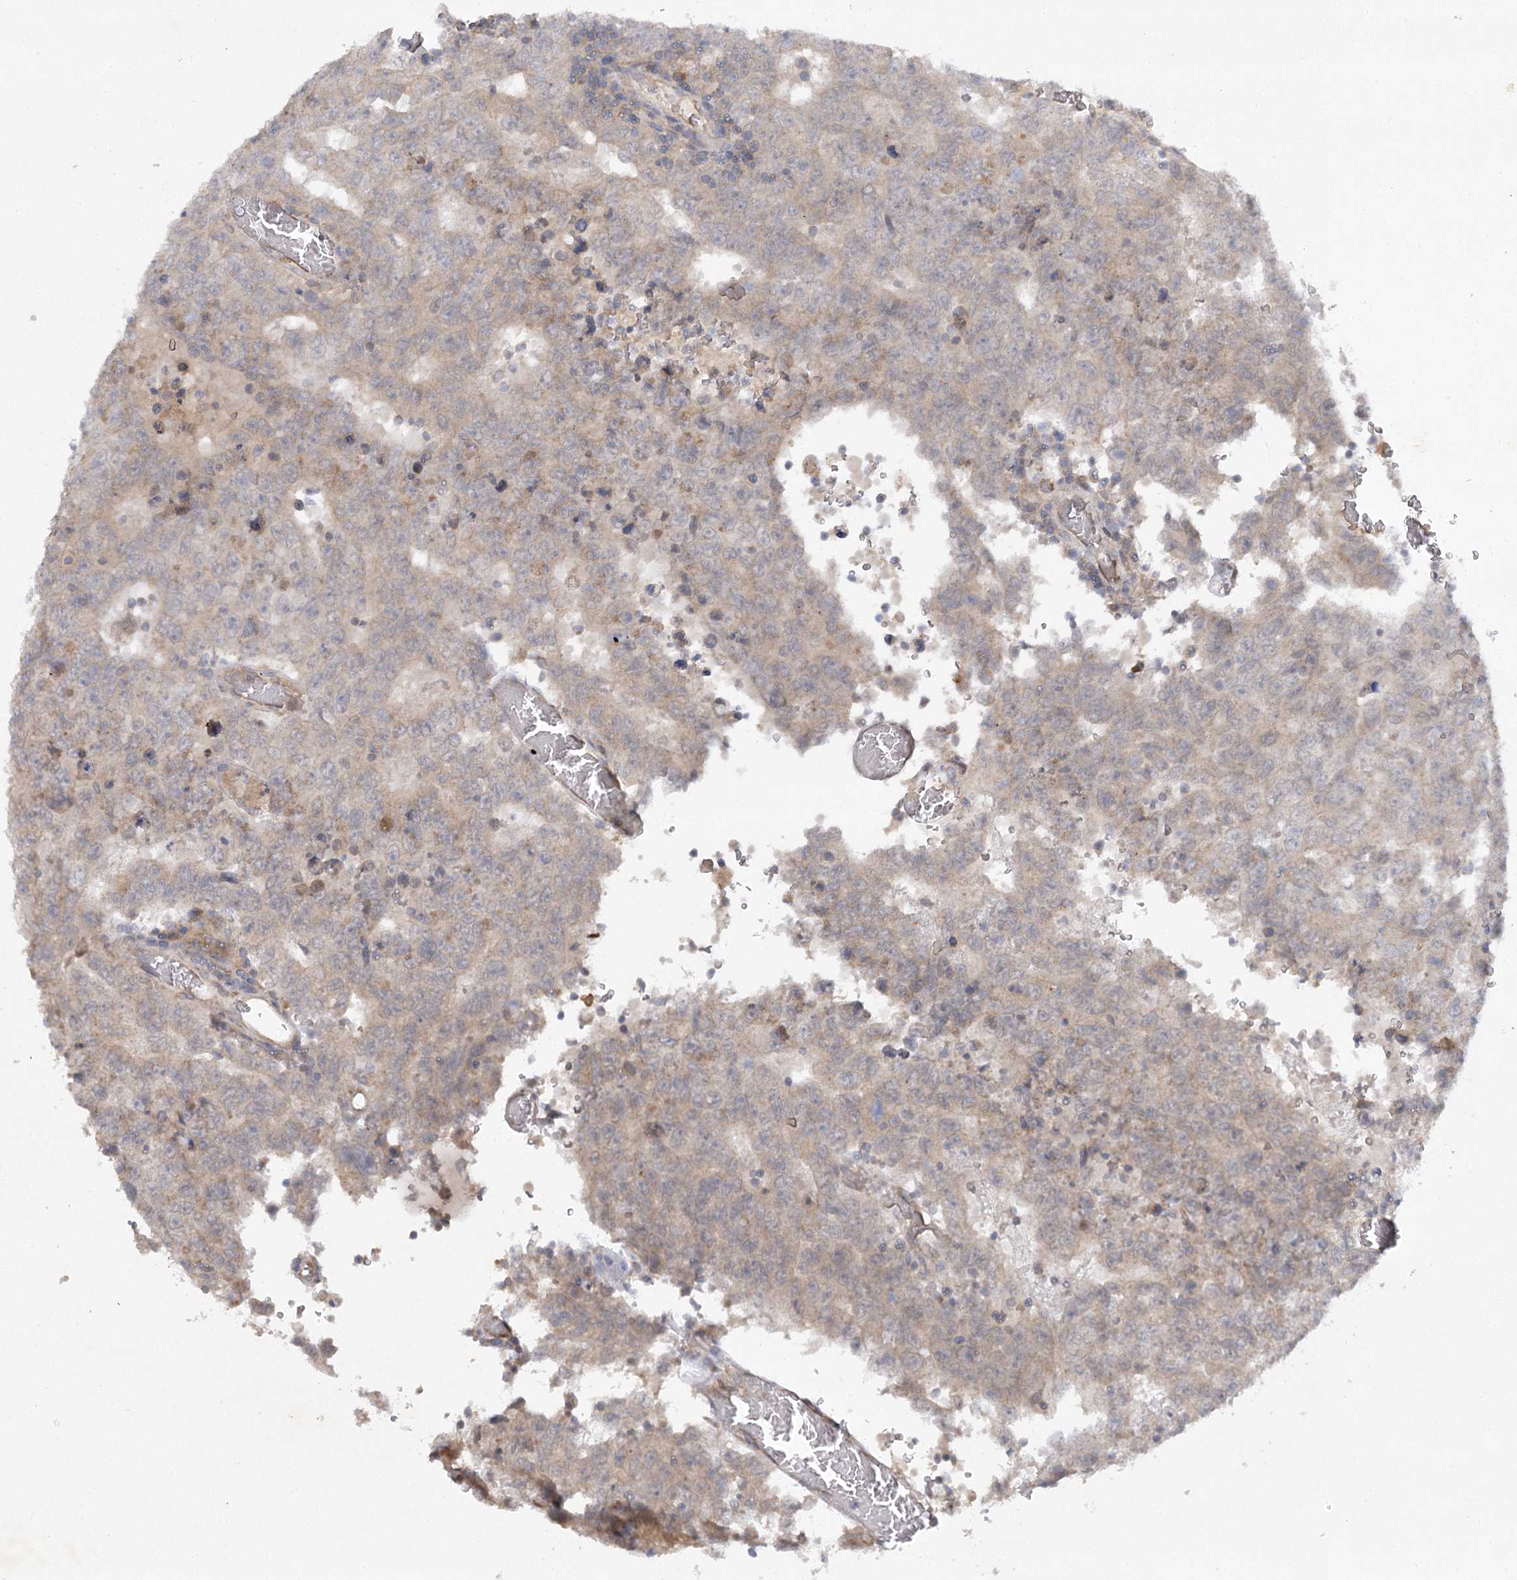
{"staining": {"intensity": "weak", "quantity": "25%-75%", "location": "cytoplasmic/membranous"}, "tissue": "testis cancer", "cell_type": "Tumor cells", "image_type": "cancer", "snomed": [{"axis": "morphology", "description": "Carcinoma, Embryonal, NOS"}, {"axis": "topography", "description": "Testis"}], "caption": "Testis cancer (embryonal carcinoma) tissue demonstrates weak cytoplasmic/membranous staining in approximately 25%-75% of tumor cells, visualized by immunohistochemistry.", "gene": "TRAF3IP1", "patient": {"sex": "male", "age": 26}}